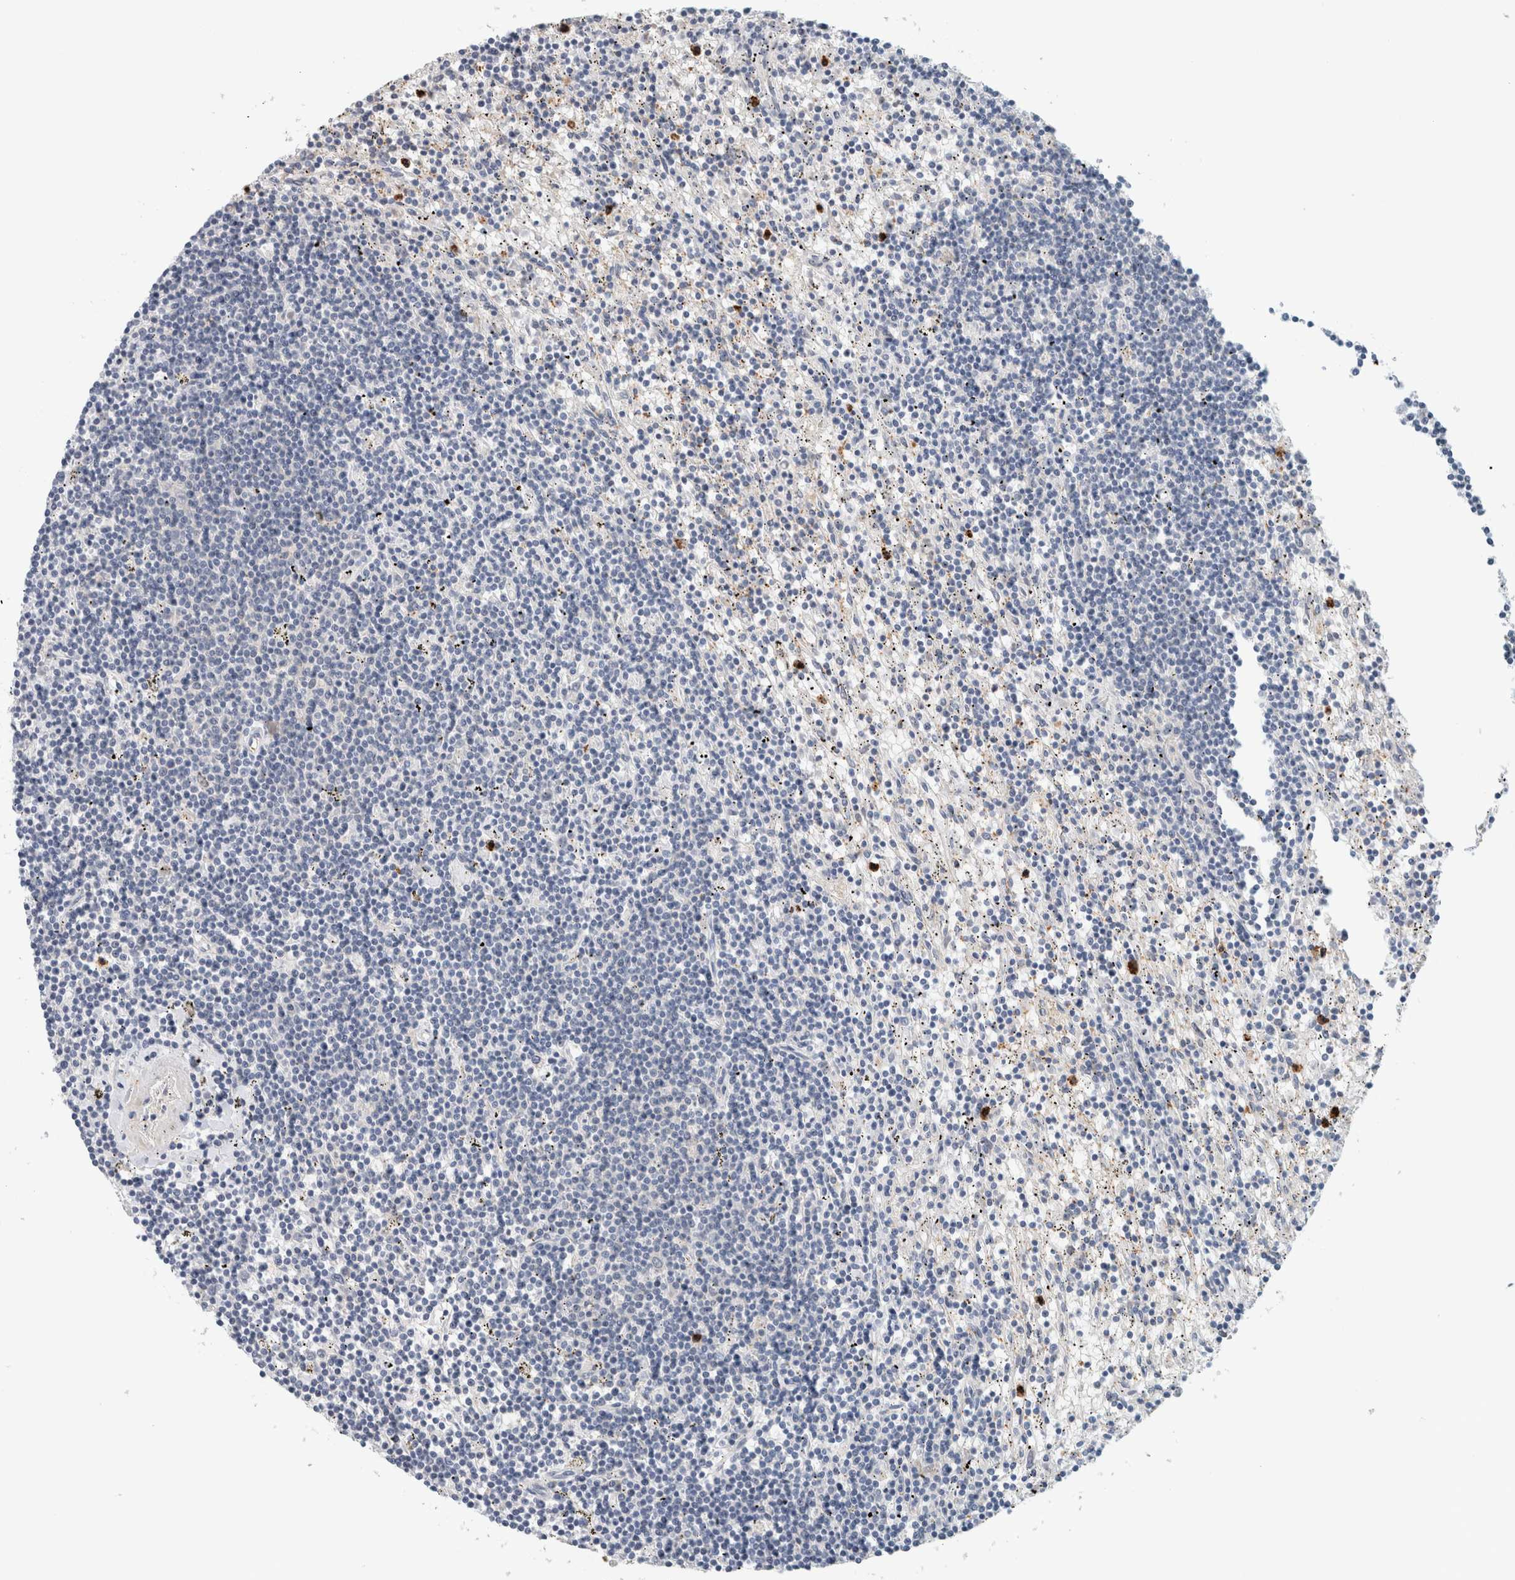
{"staining": {"intensity": "negative", "quantity": "none", "location": "none"}, "tissue": "lymphoma", "cell_type": "Tumor cells", "image_type": "cancer", "snomed": [{"axis": "morphology", "description": "Malignant lymphoma, non-Hodgkin's type, Low grade"}, {"axis": "topography", "description": "Spleen"}], "caption": "Lymphoma stained for a protein using immunohistochemistry reveals no expression tumor cells.", "gene": "CRAT", "patient": {"sex": "male", "age": 76}}